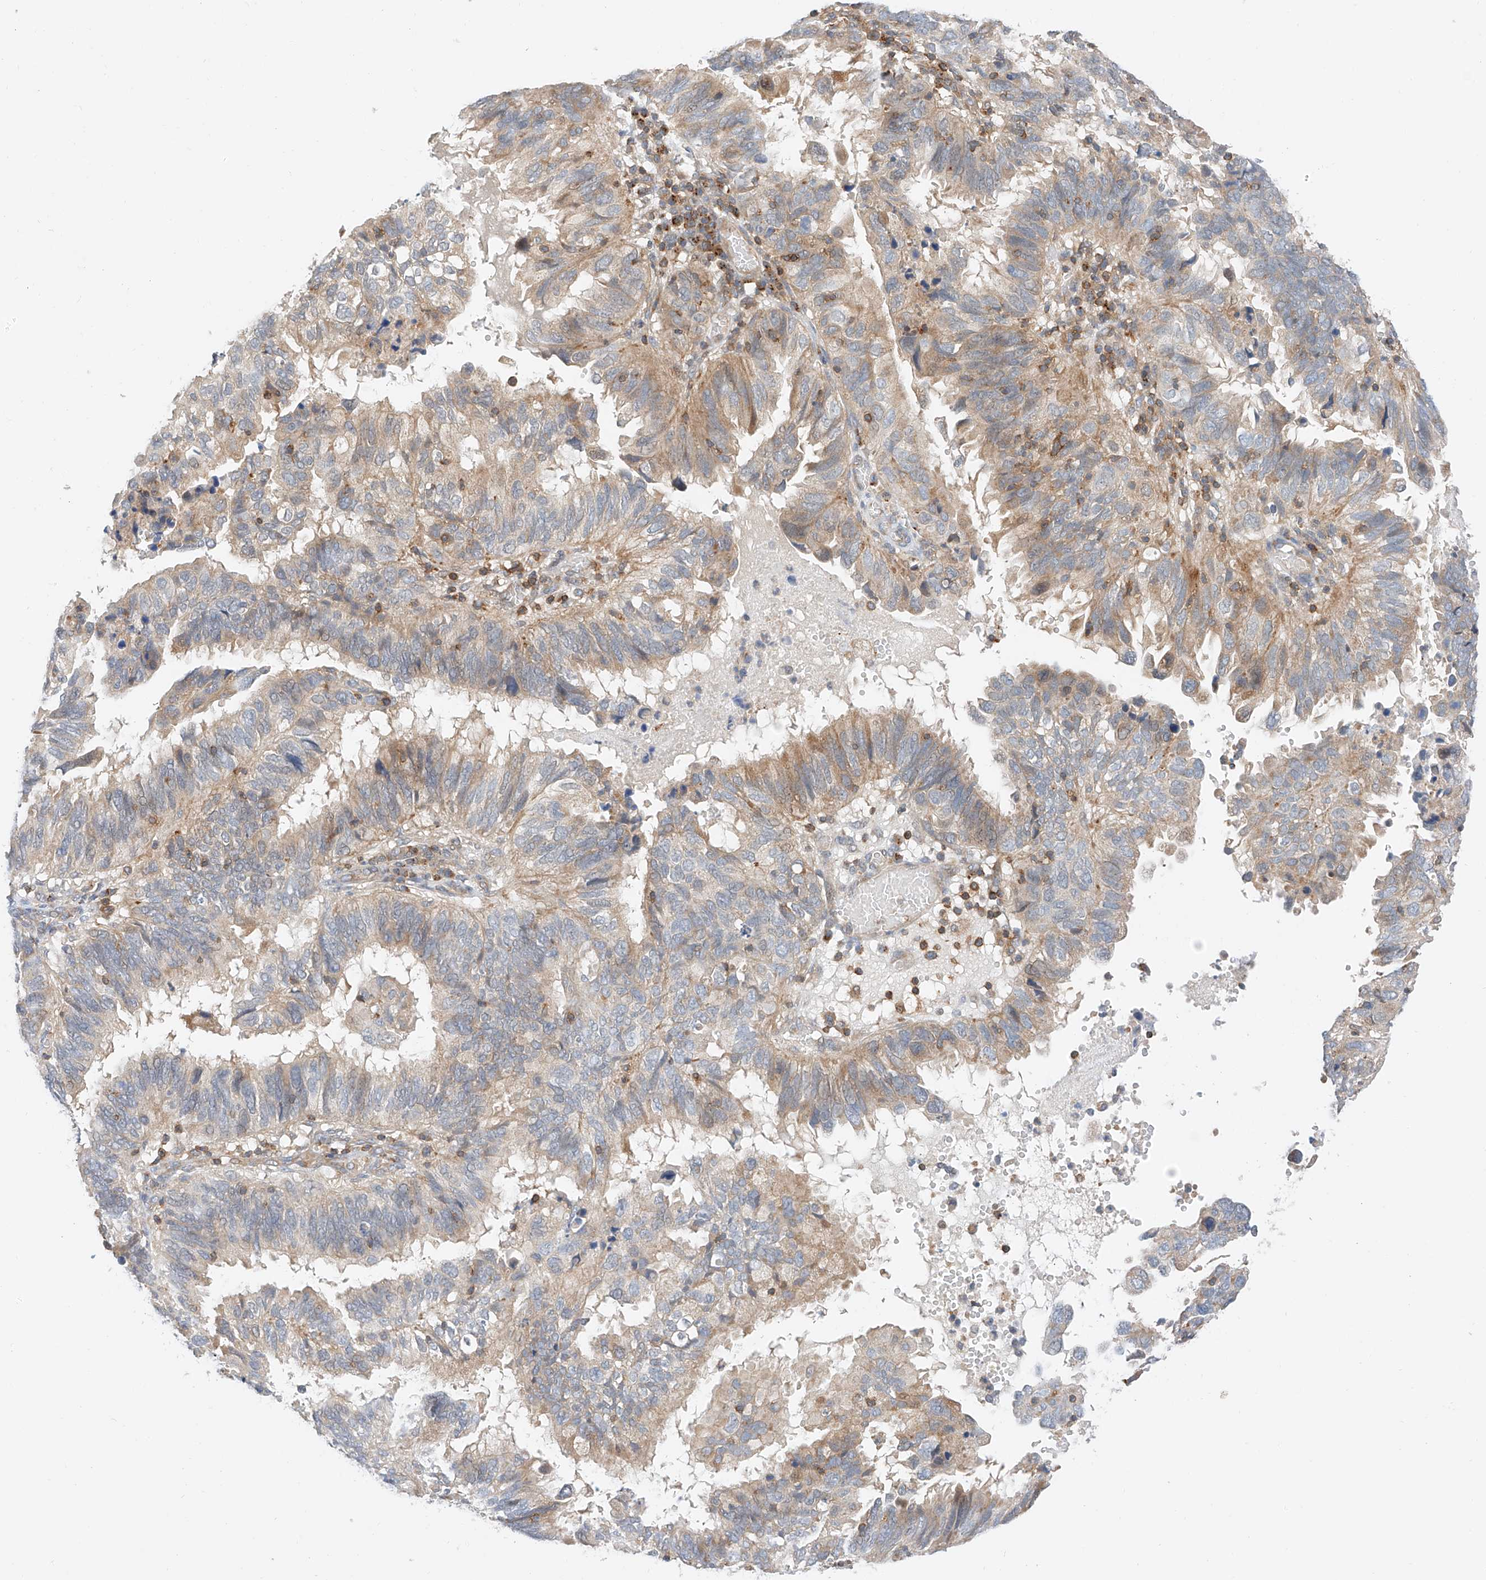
{"staining": {"intensity": "weak", "quantity": ">75%", "location": "cytoplasmic/membranous"}, "tissue": "endometrial cancer", "cell_type": "Tumor cells", "image_type": "cancer", "snomed": [{"axis": "morphology", "description": "Adenocarcinoma, NOS"}, {"axis": "topography", "description": "Uterus"}], "caption": "Protein expression analysis of endometrial cancer demonstrates weak cytoplasmic/membranous positivity in about >75% of tumor cells. Using DAB (3,3'-diaminobenzidine) (brown) and hematoxylin (blue) stains, captured at high magnification using brightfield microscopy.", "gene": "MFN2", "patient": {"sex": "female", "age": 77}}